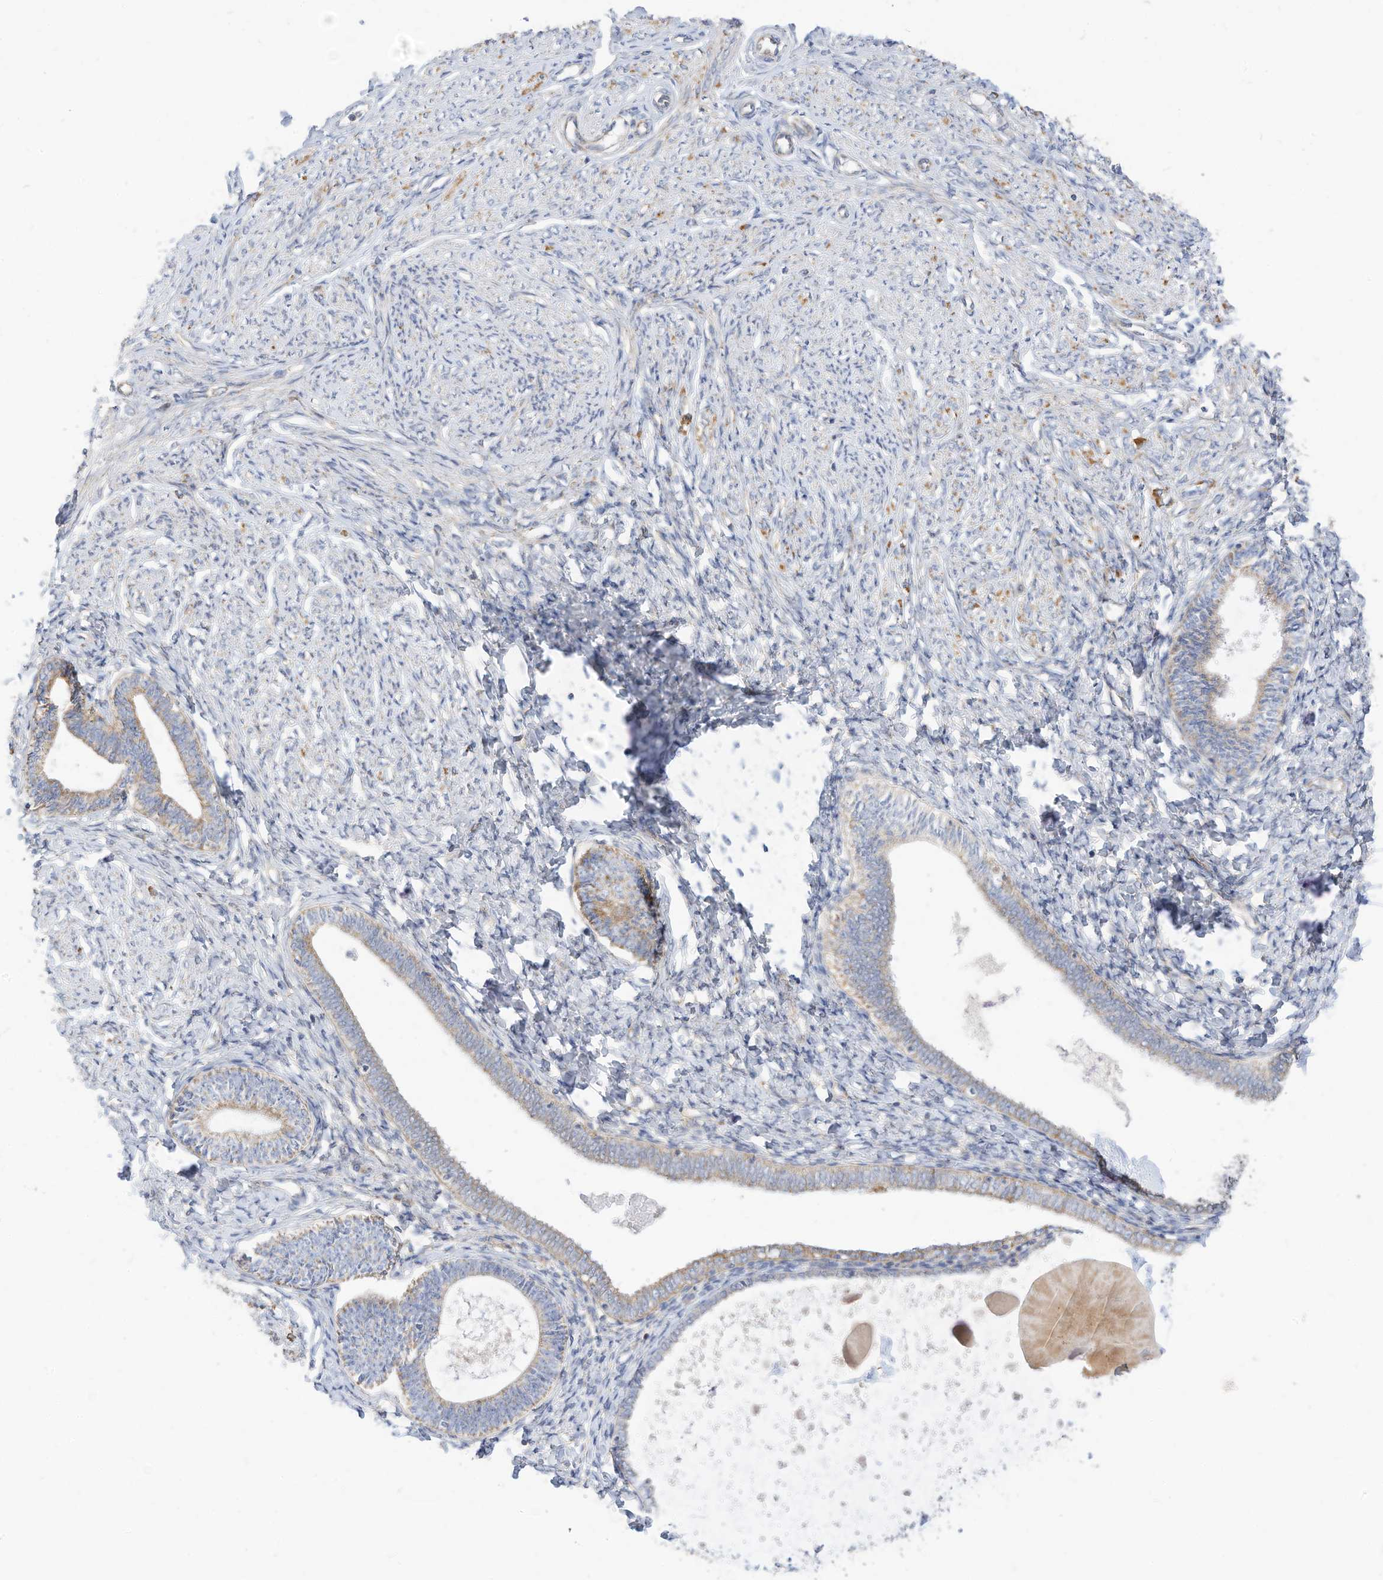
{"staining": {"intensity": "negative", "quantity": "none", "location": "none"}, "tissue": "endometrium", "cell_type": "Cells in endometrial stroma", "image_type": "normal", "snomed": [{"axis": "morphology", "description": "Normal tissue, NOS"}, {"axis": "topography", "description": "Endometrium"}], "caption": "Immunohistochemical staining of normal human endometrium demonstrates no significant positivity in cells in endometrial stroma. (Brightfield microscopy of DAB immunohistochemistry at high magnification).", "gene": "RHOH", "patient": {"sex": "female", "age": 72}}